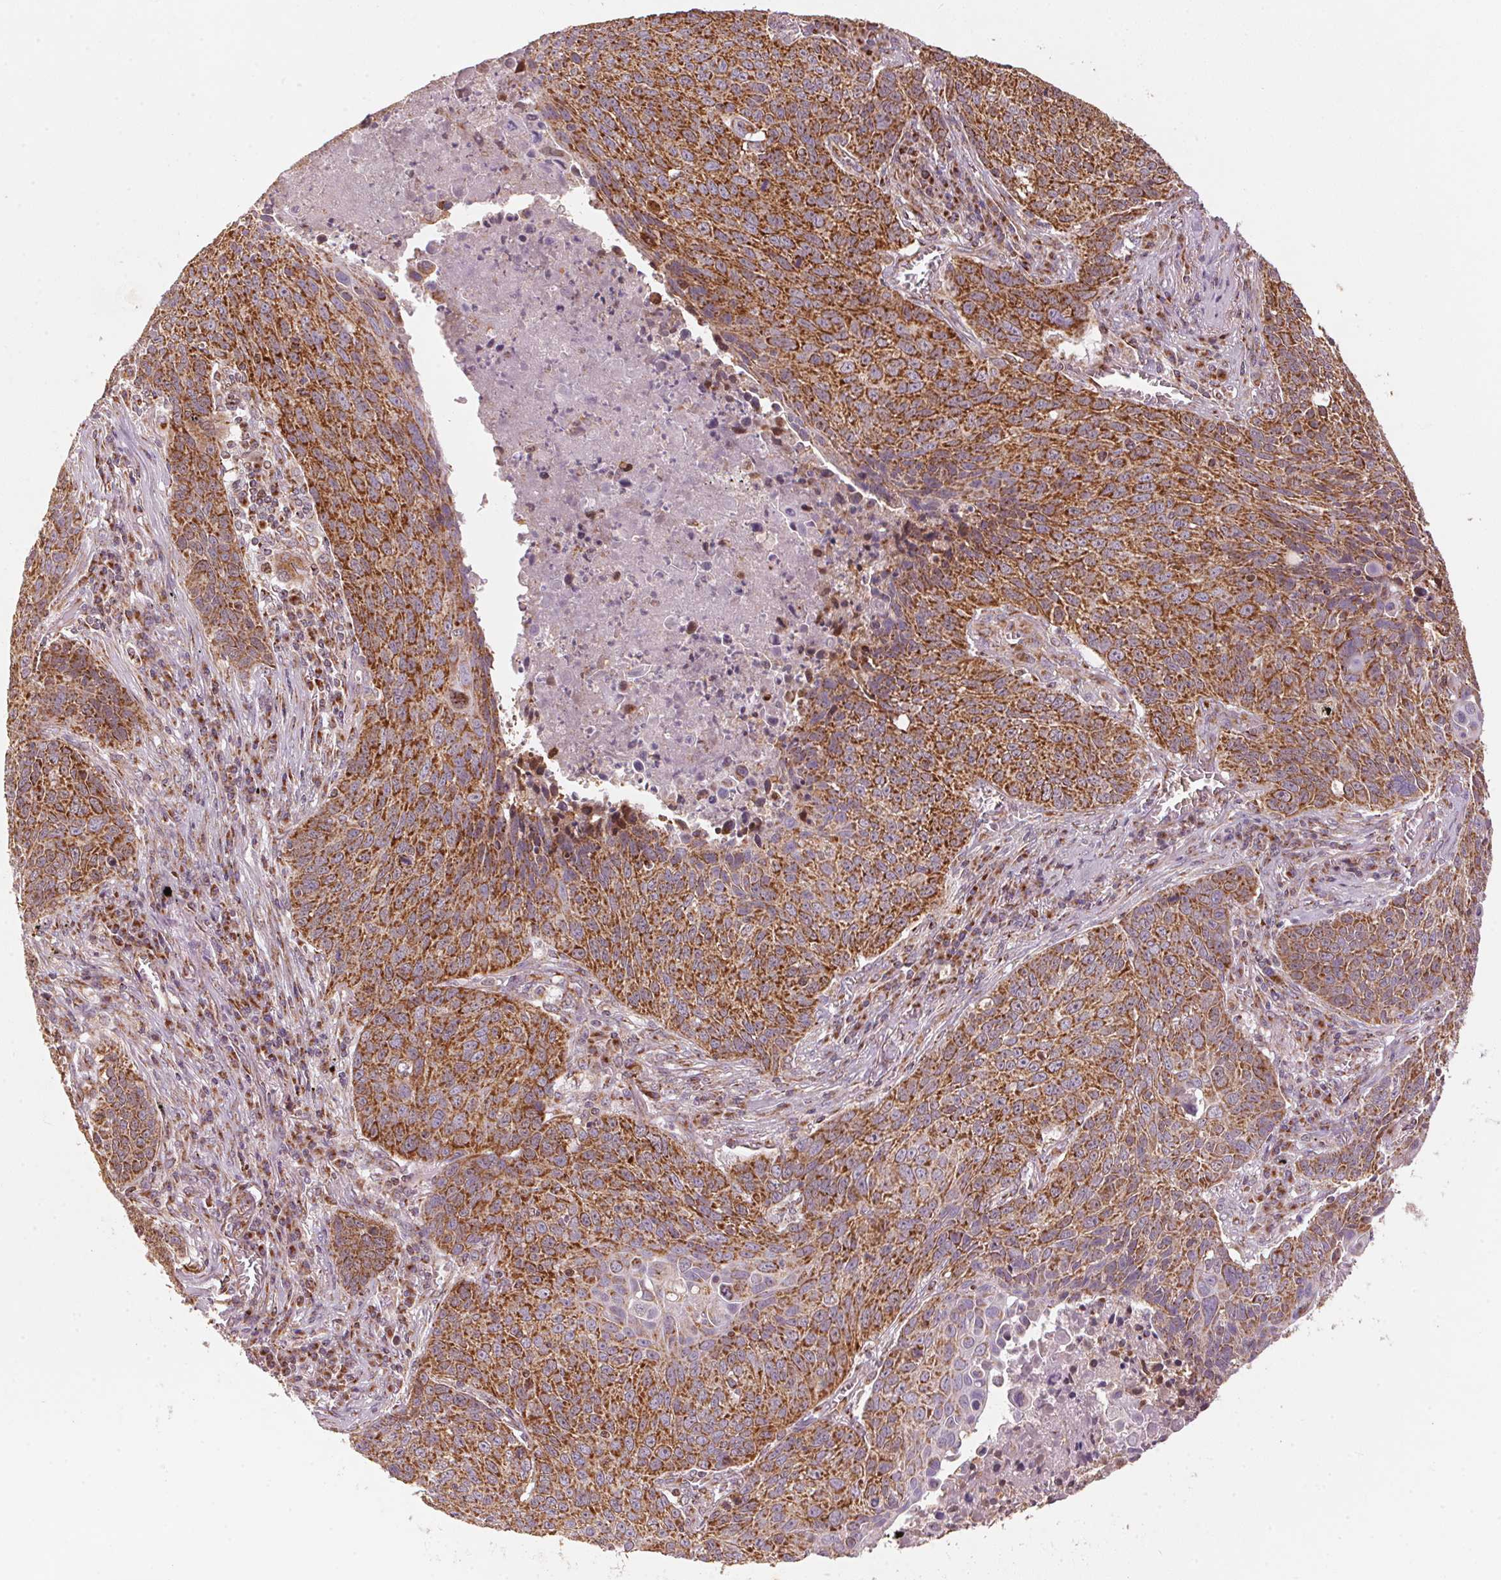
{"staining": {"intensity": "strong", "quantity": ">75%", "location": "cytoplasmic/membranous"}, "tissue": "lung cancer", "cell_type": "Tumor cells", "image_type": "cancer", "snomed": [{"axis": "morphology", "description": "Squamous cell carcinoma, NOS"}, {"axis": "topography", "description": "Lung"}], "caption": "High-magnification brightfield microscopy of squamous cell carcinoma (lung) stained with DAB (3,3'-diaminobenzidine) (brown) and counterstained with hematoxylin (blue). tumor cells exhibit strong cytoplasmic/membranous staining is seen in approximately>75% of cells. (DAB (3,3'-diaminobenzidine) = brown stain, brightfield microscopy at high magnification).", "gene": "TOMM70", "patient": {"sex": "male", "age": 78}}